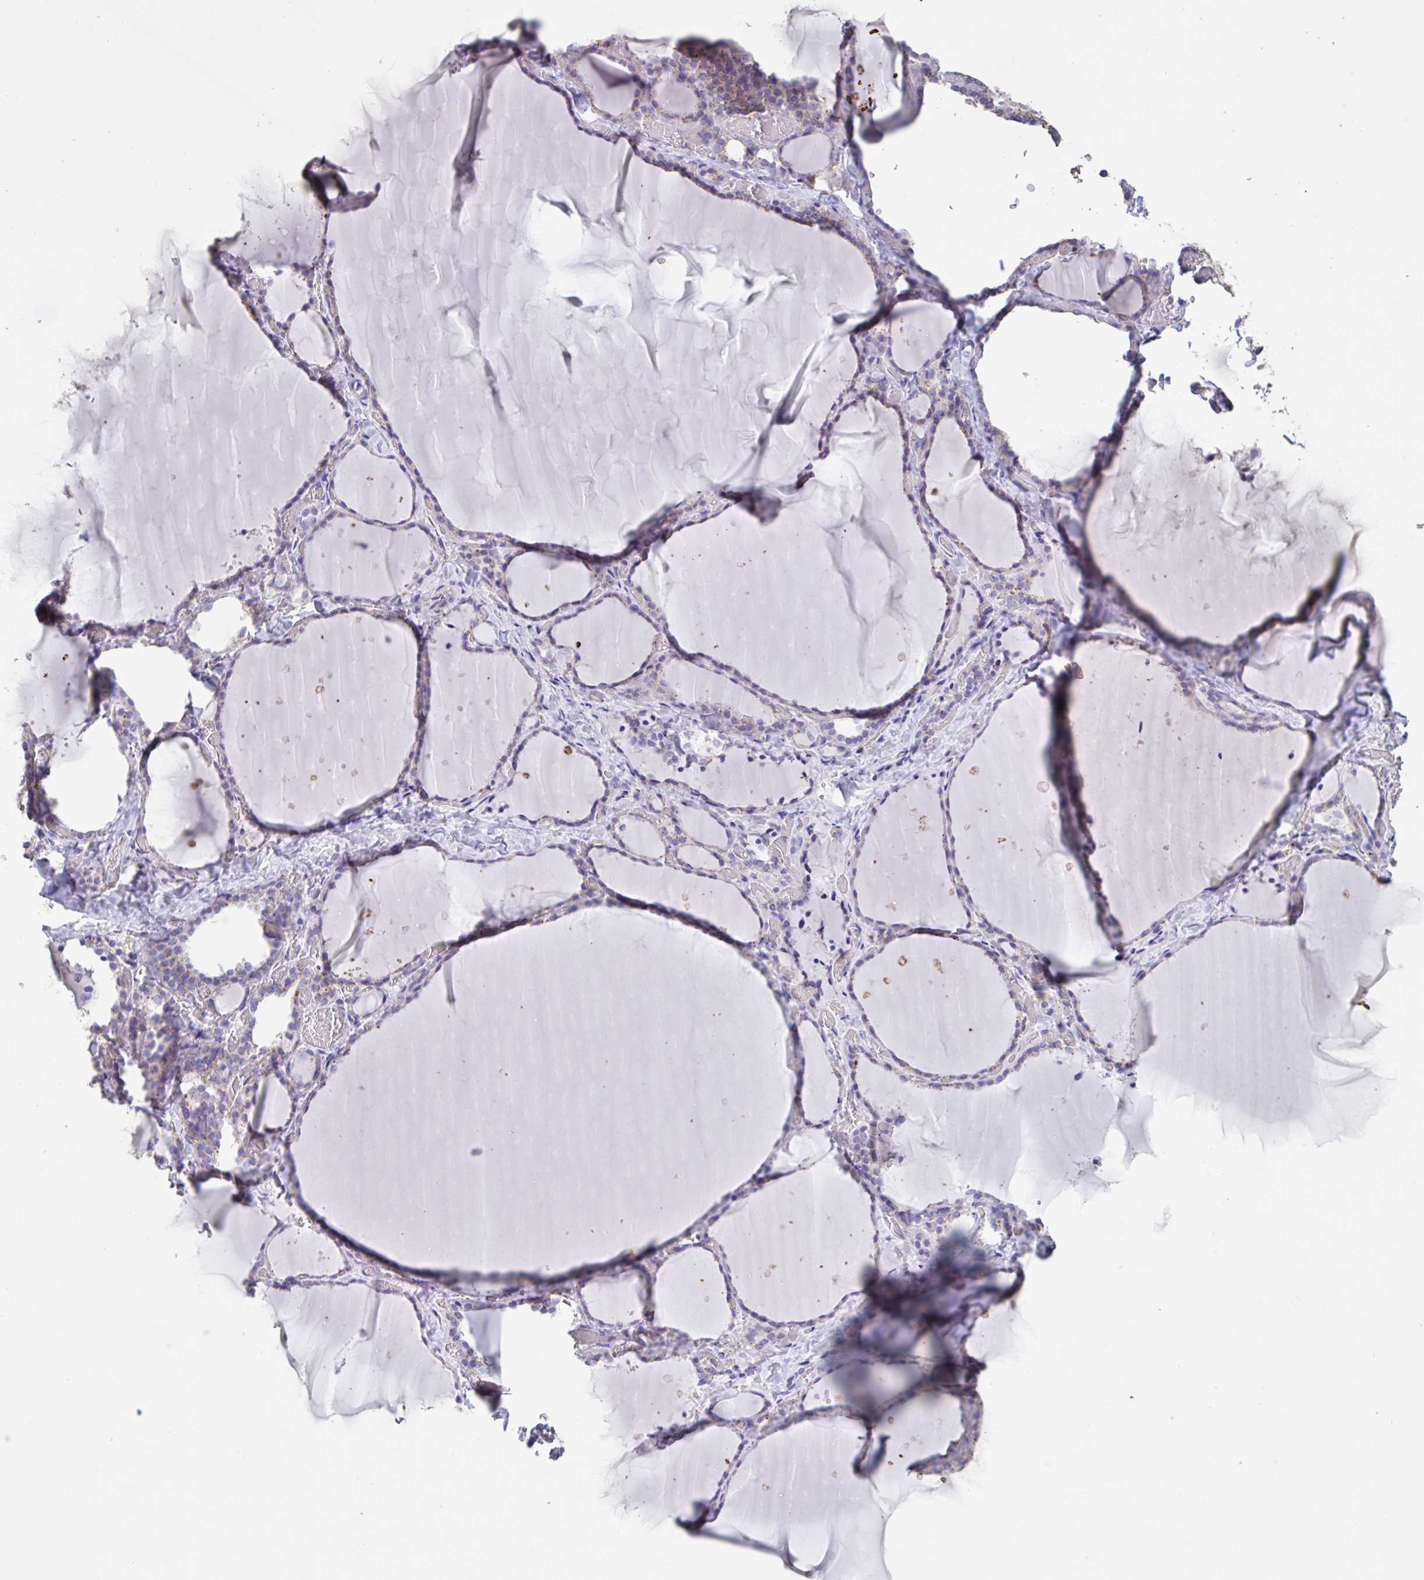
{"staining": {"intensity": "weak", "quantity": "25%-75%", "location": "cytoplasmic/membranous"}, "tissue": "thyroid gland", "cell_type": "Glandular cells", "image_type": "normal", "snomed": [{"axis": "morphology", "description": "Normal tissue, NOS"}, {"axis": "topography", "description": "Thyroid gland"}], "caption": "Benign thyroid gland was stained to show a protein in brown. There is low levels of weak cytoplasmic/membranous positivity in about 25%-75% of glandular cells.", "gene": "CHMP5", "patient": {"sex": "female", "age": 36}}